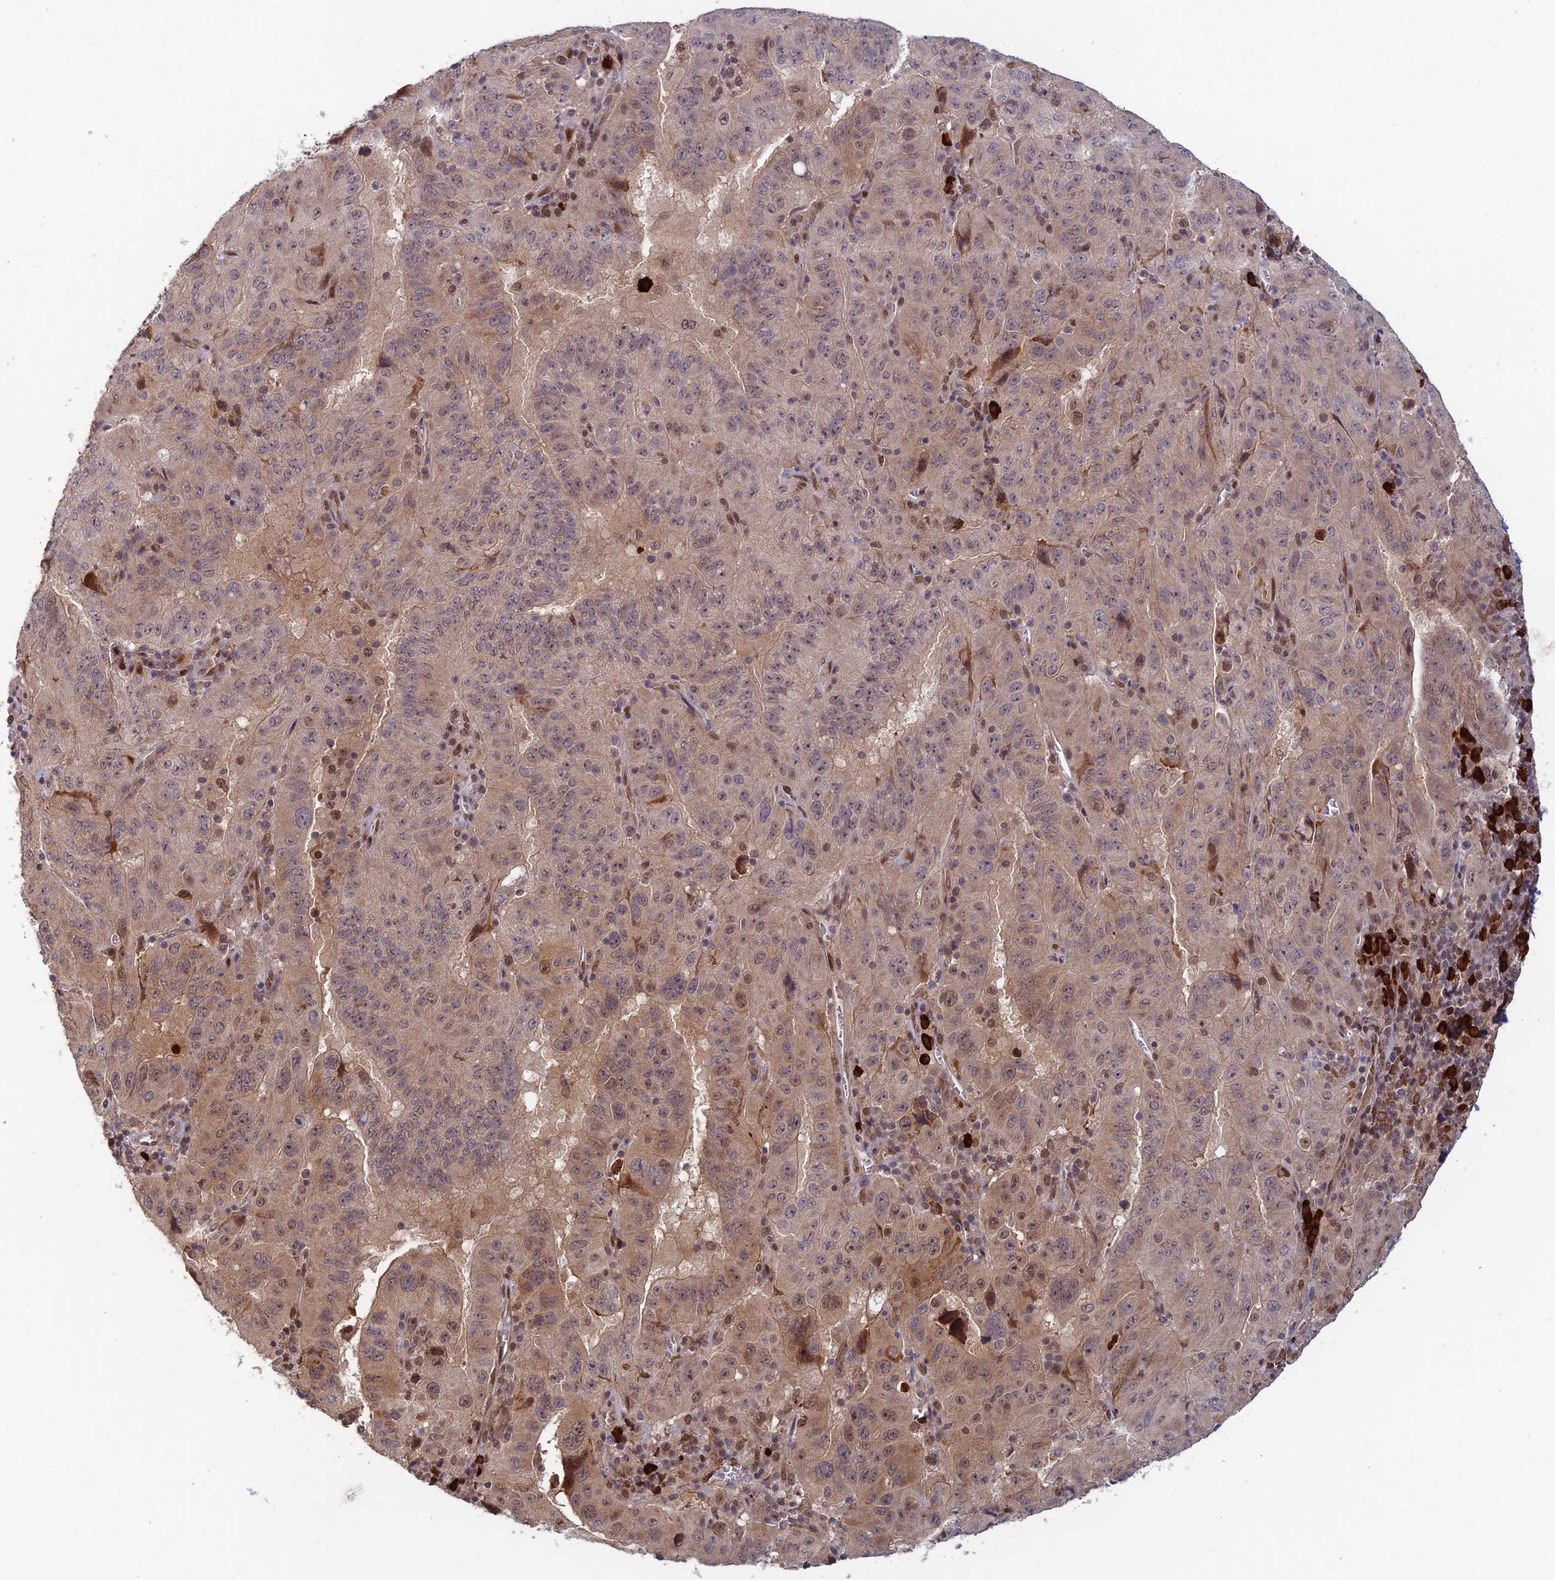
{"staining": {"intensity": "weak", "quantity": "25%-75%", "location": "cytoplasmic/membranous"}, "tissue": "pancreatic cancer", "cell_type": "Tumor cells", "image_type": "cancer", "snomed": [{"axis": "morphology", "description": "Adenocarcinoma, NOS"}, {"axis": "topography", "description": "Pancreas"}], "caption": "Approximately 25%-75% of tumor cells in adenocarcinoma (pancreatic) display weak cytoplasmic/membranous protein staining as visualized by brown immunohistochemical staining.", "gene": "ZNF565", "patient": {"sex": "male", "age": 63}}